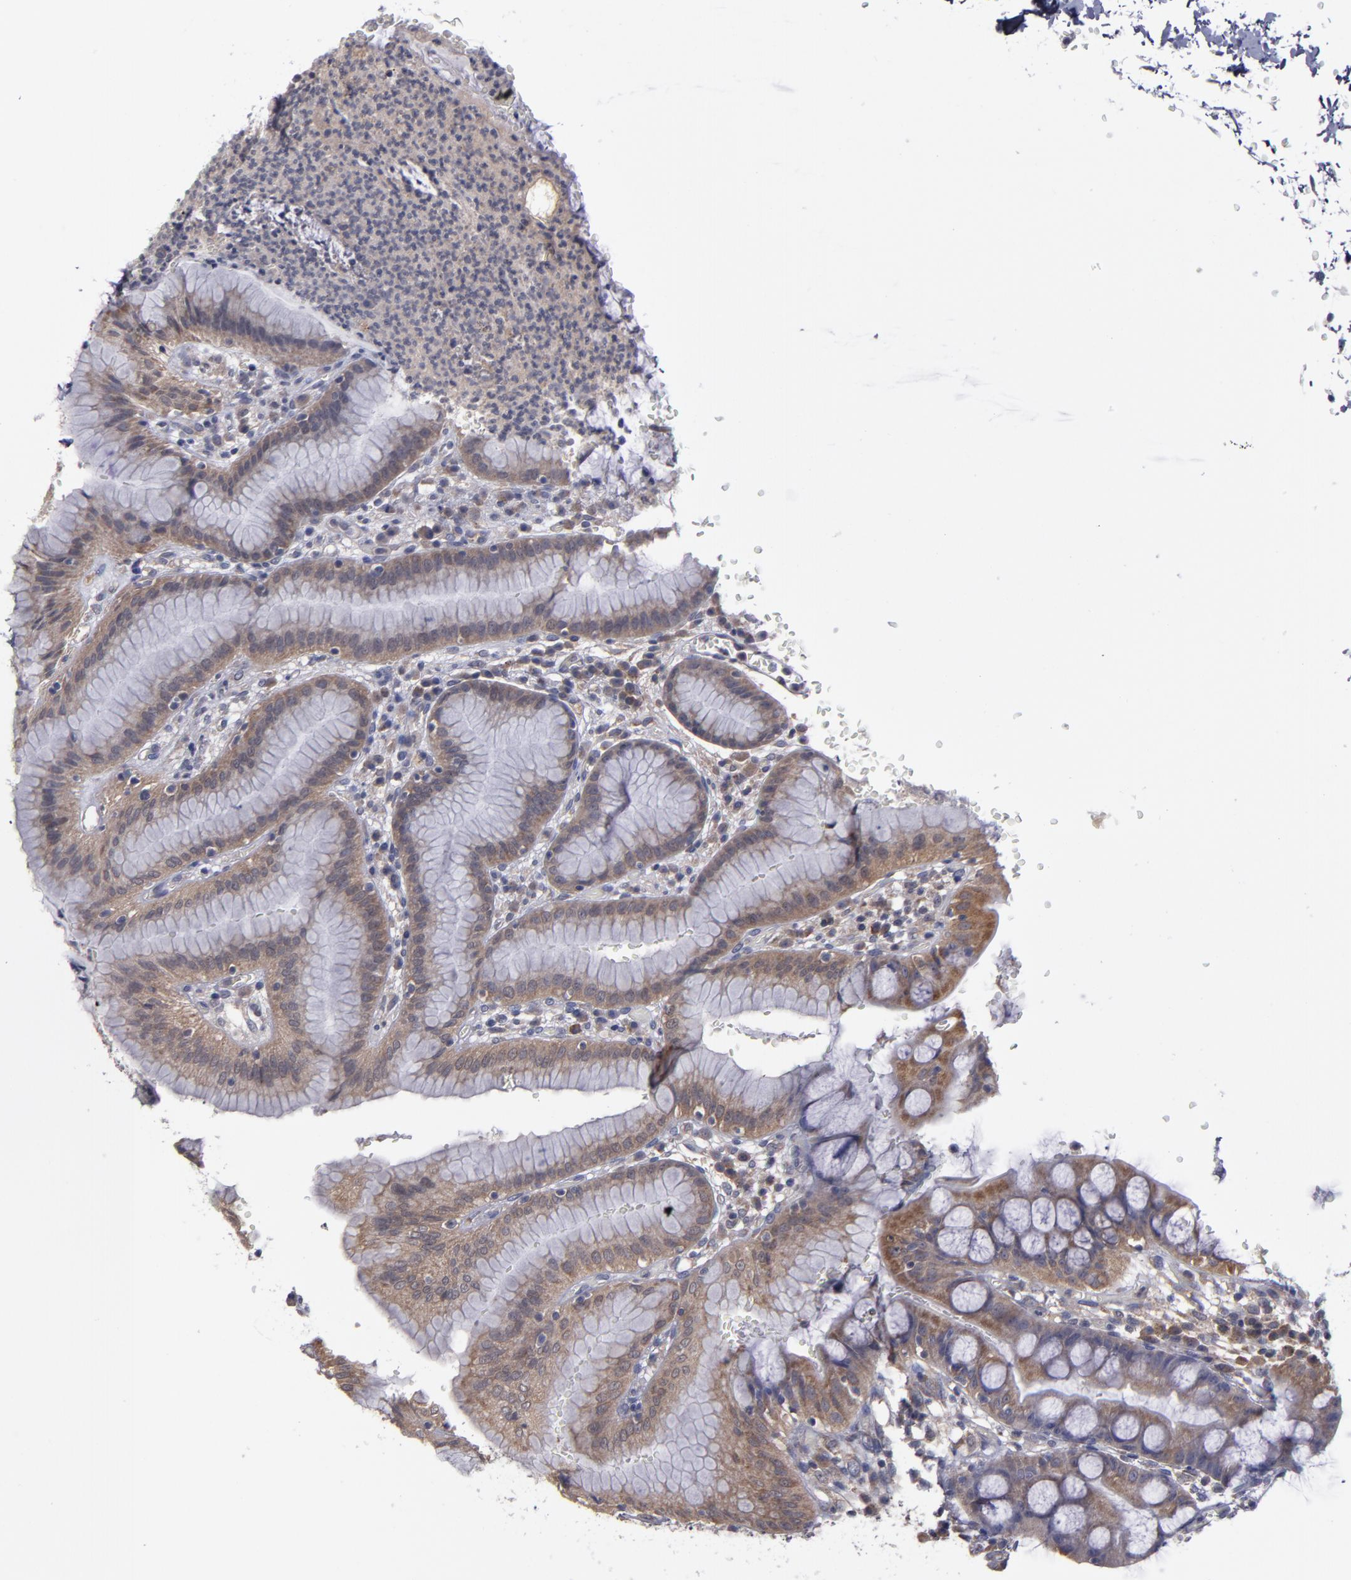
{"staining": {"intensity": "moderate", "quantity": ">75%", "location": "cytoplasmic/membranous"}, "tissue": "stomach", "cell_type": "Glandular cells", "image_type": "normal", "snomed": [{"axis": "morphology", "description": "Normal tissue, NOS"}, {"axis": "morphology", "description": "Inflammation, NOS"}, {"axis": "topography", "description": "Stomach, lower"}], "caption": "A high-resolution micrograph shows IHC staining of unremarkable stomach, which exhibits moderate cytoplasmic/membranous positivity in about >75% of glandular cells. The staining was performed using DAB (3,3'-diaminobenzidine), with brown indicating positive protein expression. Nuclei are stained blue with hematoxylin.", "gene": "MMP11", "patient": {"sex": "male", "age": 59}}